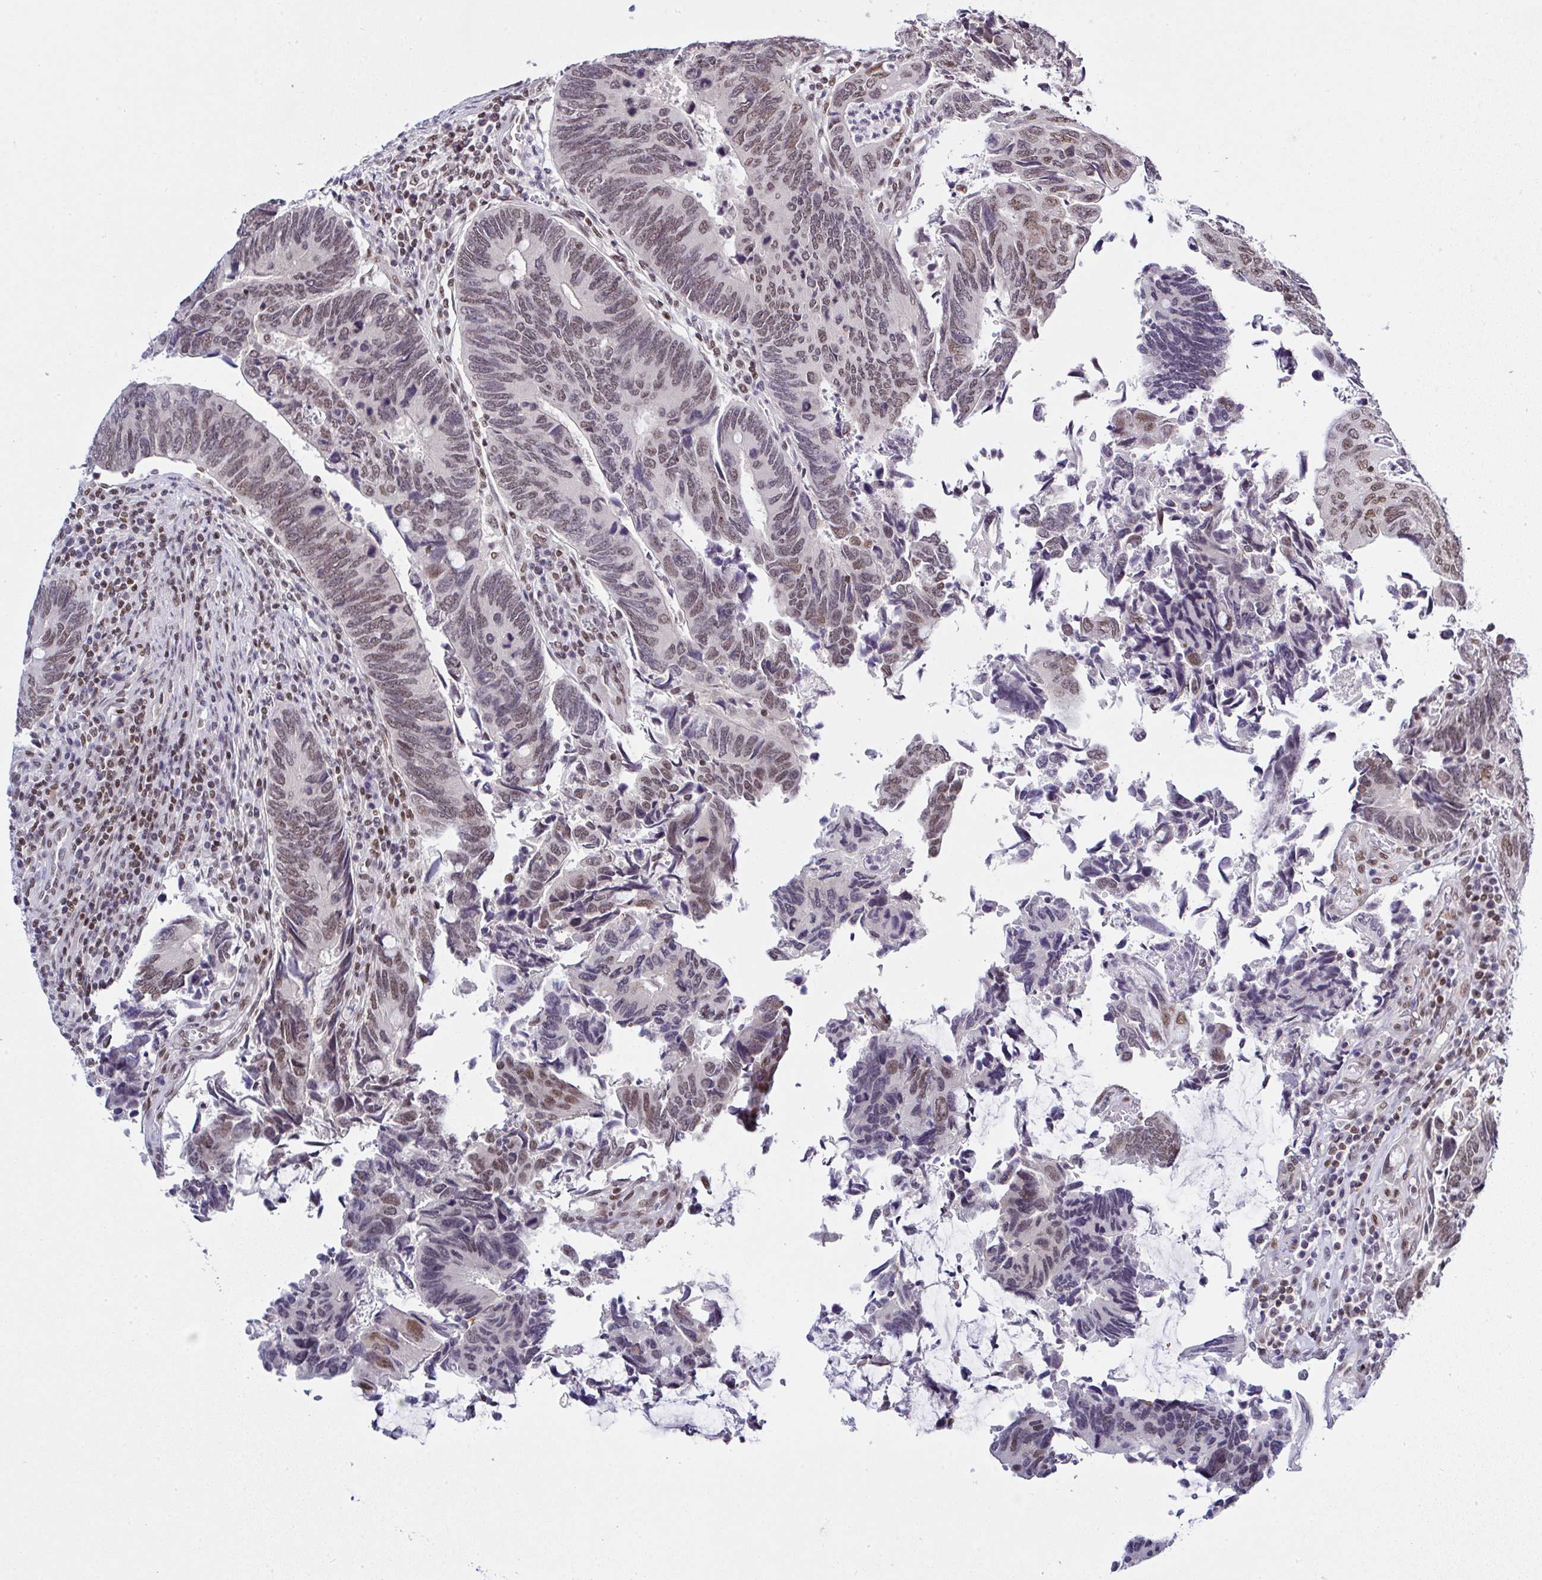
{"staining": {"intensity": "moderate", "quantity": "25%-75%", "location": "nuclear"}, "tissue": "colorectal cancer", "cell_type": "Tumor cells", "image_type": "cancer", "snomed": [{"axis": "morphology", "description": "Adenocarcinoma, NOS"}, {"axis": "topography", "description": "Colon"}], "caption": "Immunohistochemistry image of adenocarcinoma (colorectal) stained for a protein (brown), which reveals medium levels of moderate nuclear staining in about 25%-75% of tumor cells.", "gene": "DR1", "patient": {"sex": "male", "age": 87}}